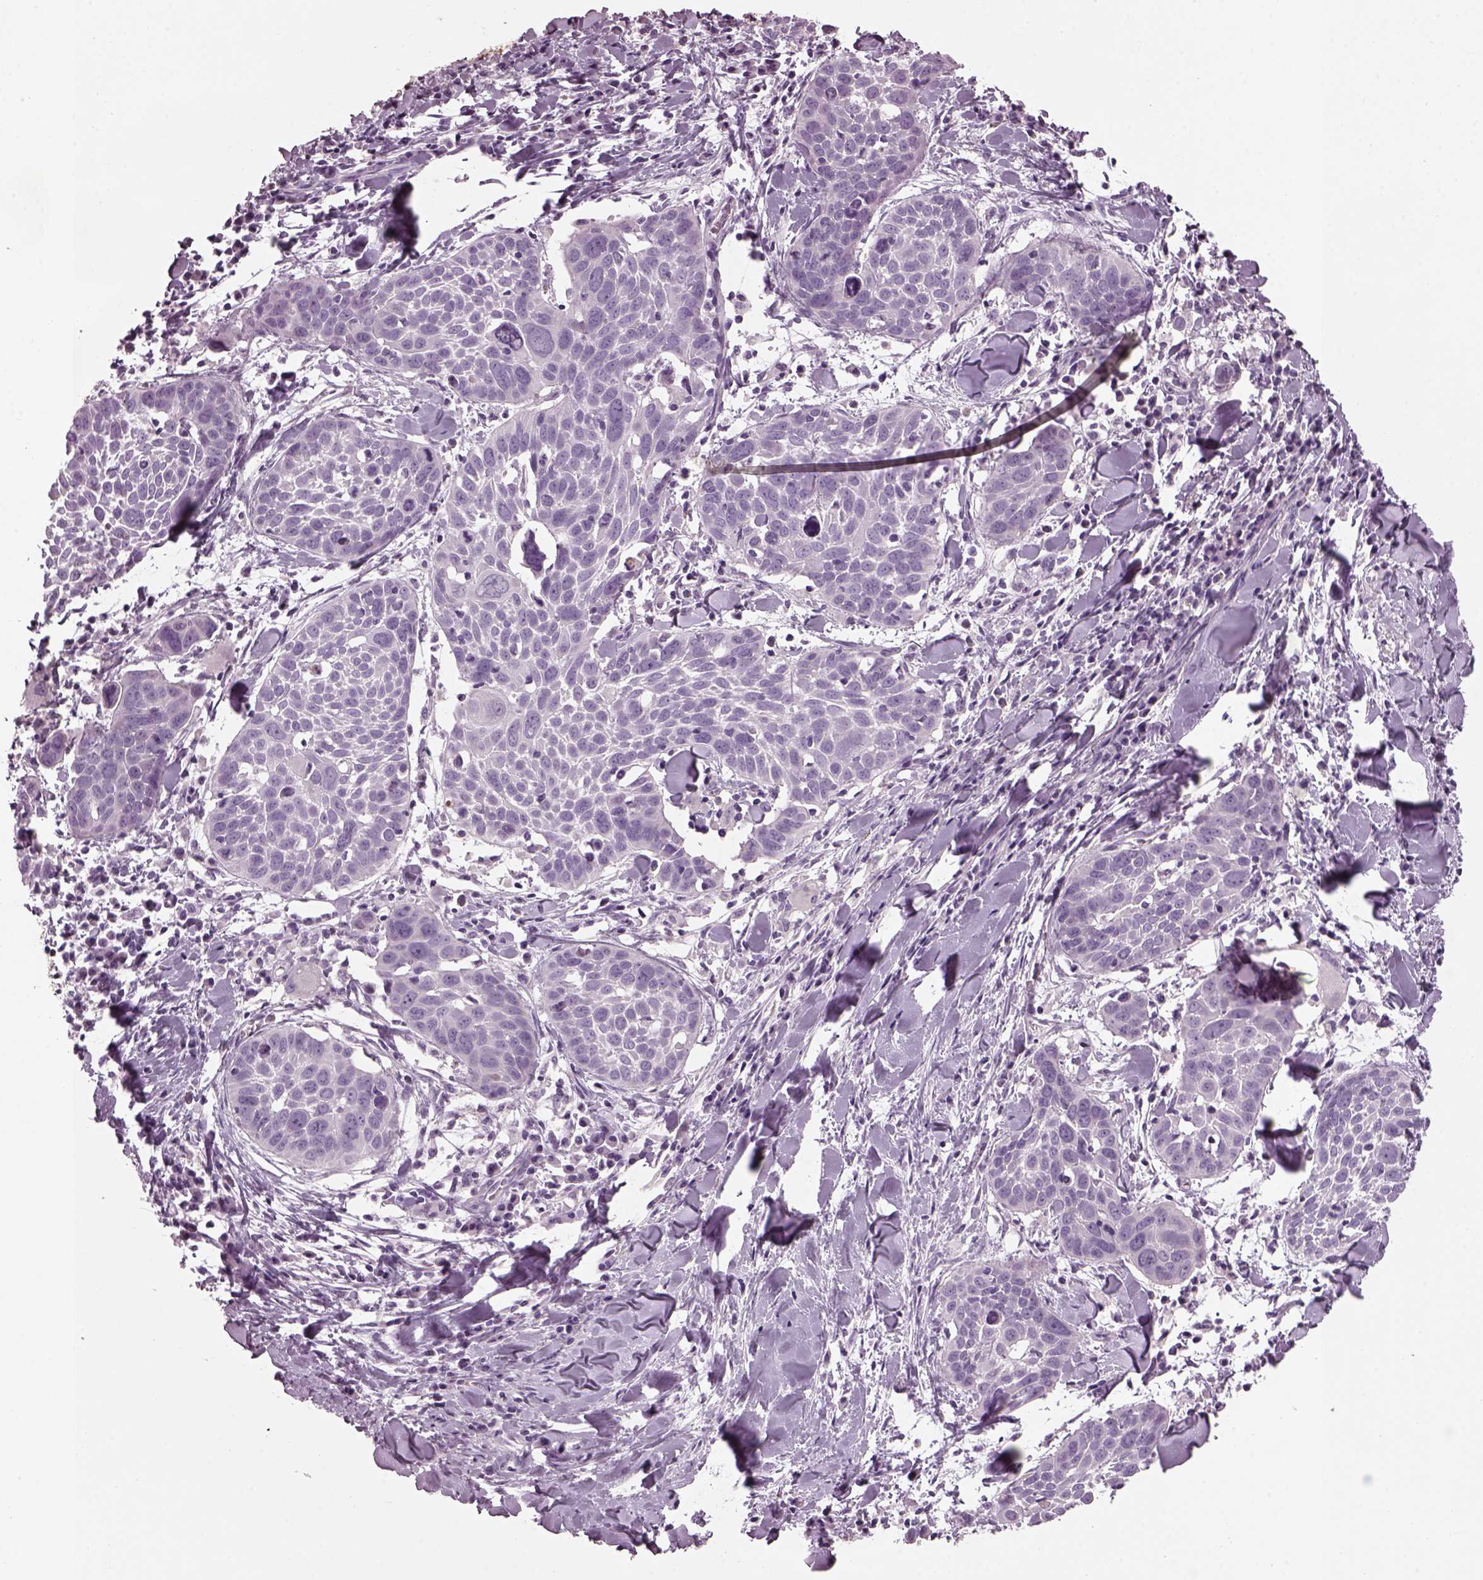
{"staining": {"intensity": "negative", "quantity": "none", "location": "none"}, "tissue": "lung cancer", "cell_type": "Tumor cells", "image_type": "cancer", "snomed": [{"axis": "morphology", "description": "Squamous cell carcinoma, NOS"}, {"axis": "topography", "description": "Lung"}], "caption": "Human squamous cell carcinoma (lung) stained for a protein using immunohistochemistry (IHC) exhibits no positivity in tumor cells.", "gene": "DPYSL5", "patient": {"sex": "male", "age": 57}}